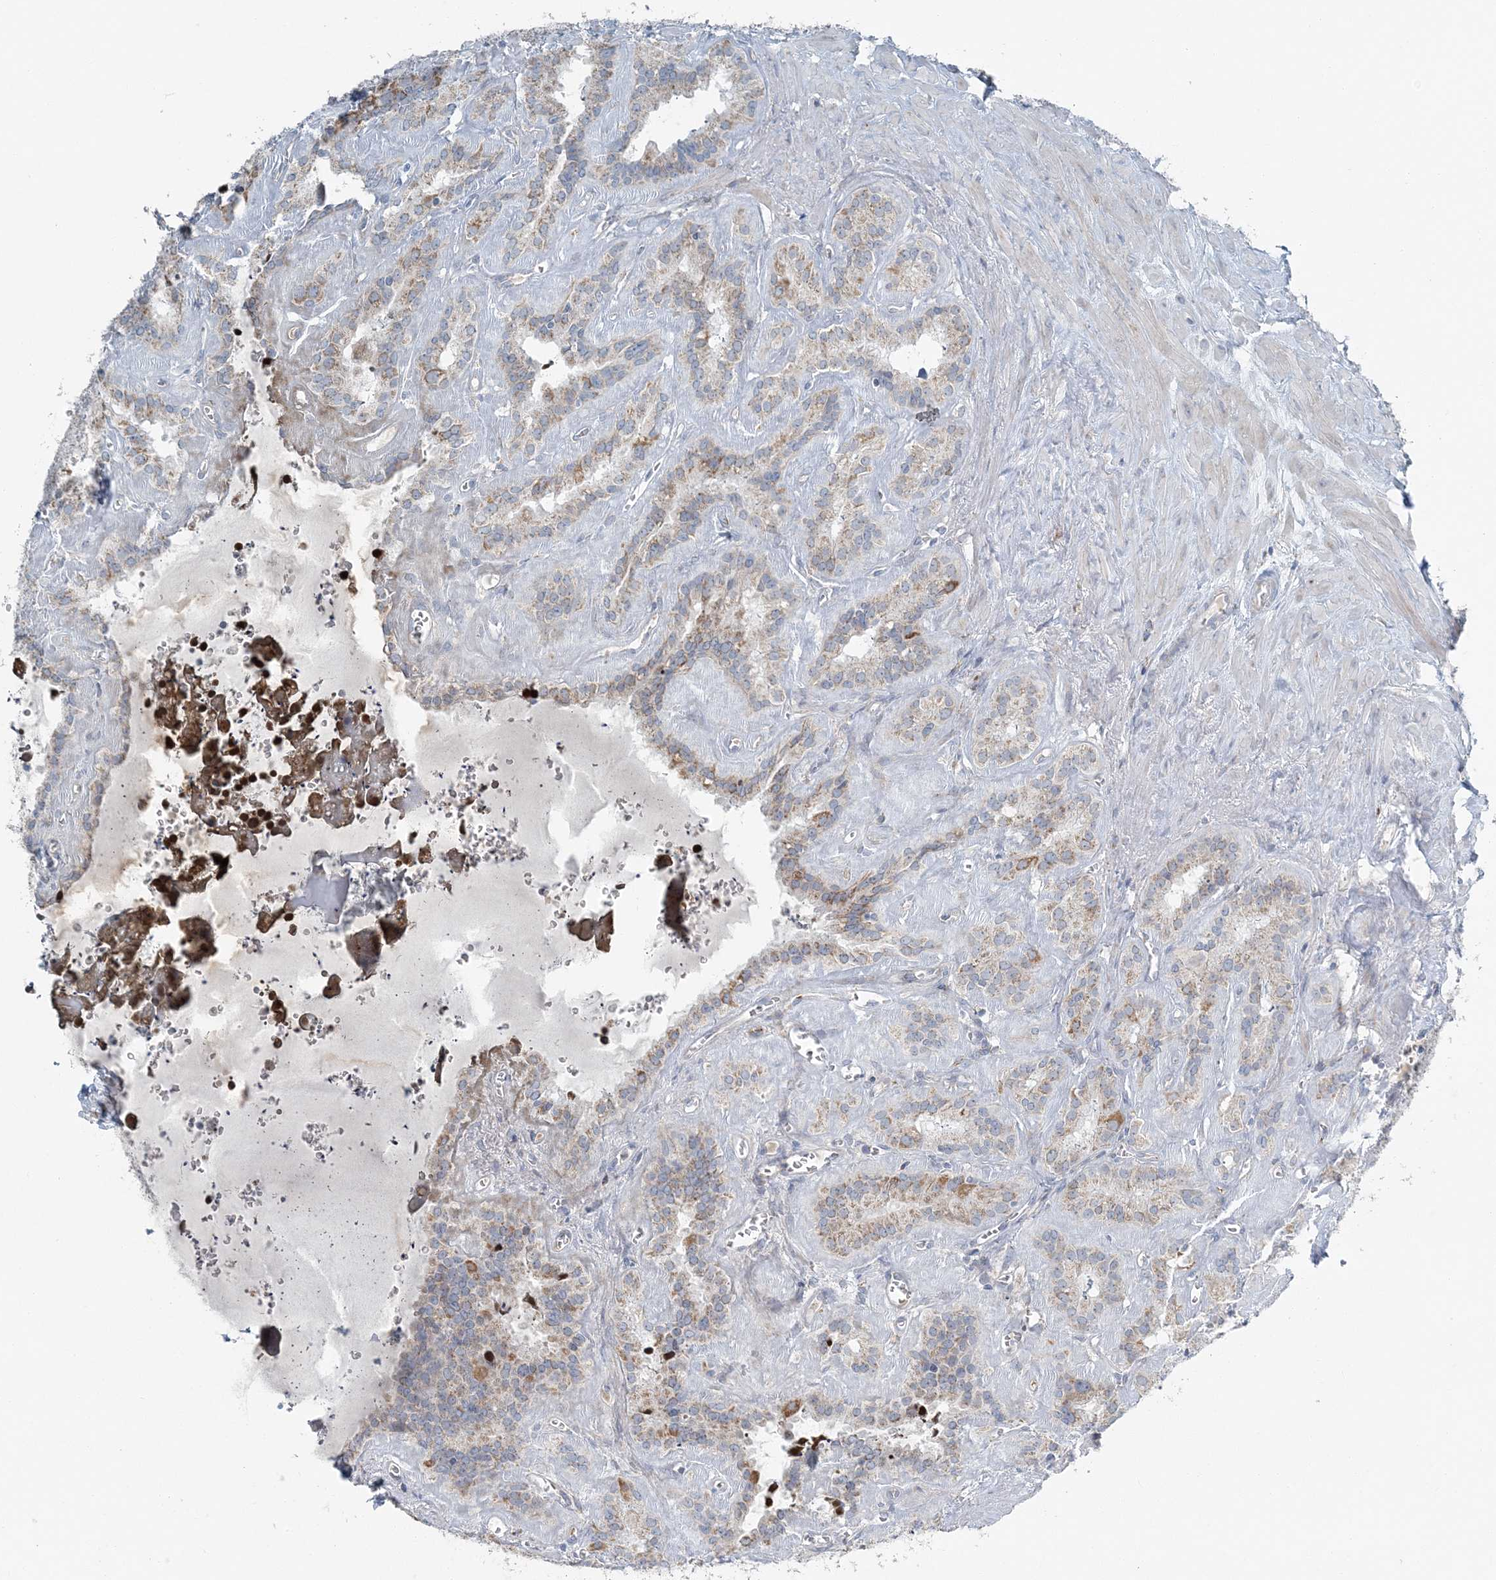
{"staining": {"intensity": "moderate", "quantity": "25%-75%", "location": "cytoplasmic/membranous"}, "tissue": "seminal vesicle", "cell_type": "Glandular cells", "image_type": "normal", "snomed": [{"axis": "morphology", "description": "Normal tissue, NOS"}, {"axis": "topography", "description": "Prostate"}, {"axis": "topography", "description": "Seminal veicle"}], "caption": "Immunohistochemical staining of benign human seminal vesicle displays medium levels of moderate cytoplasmic/membranous staining in about 25%-75% of glandular cells.", "gene": "SLC22A16", "patient": {"sex": "male", "age": 59}}